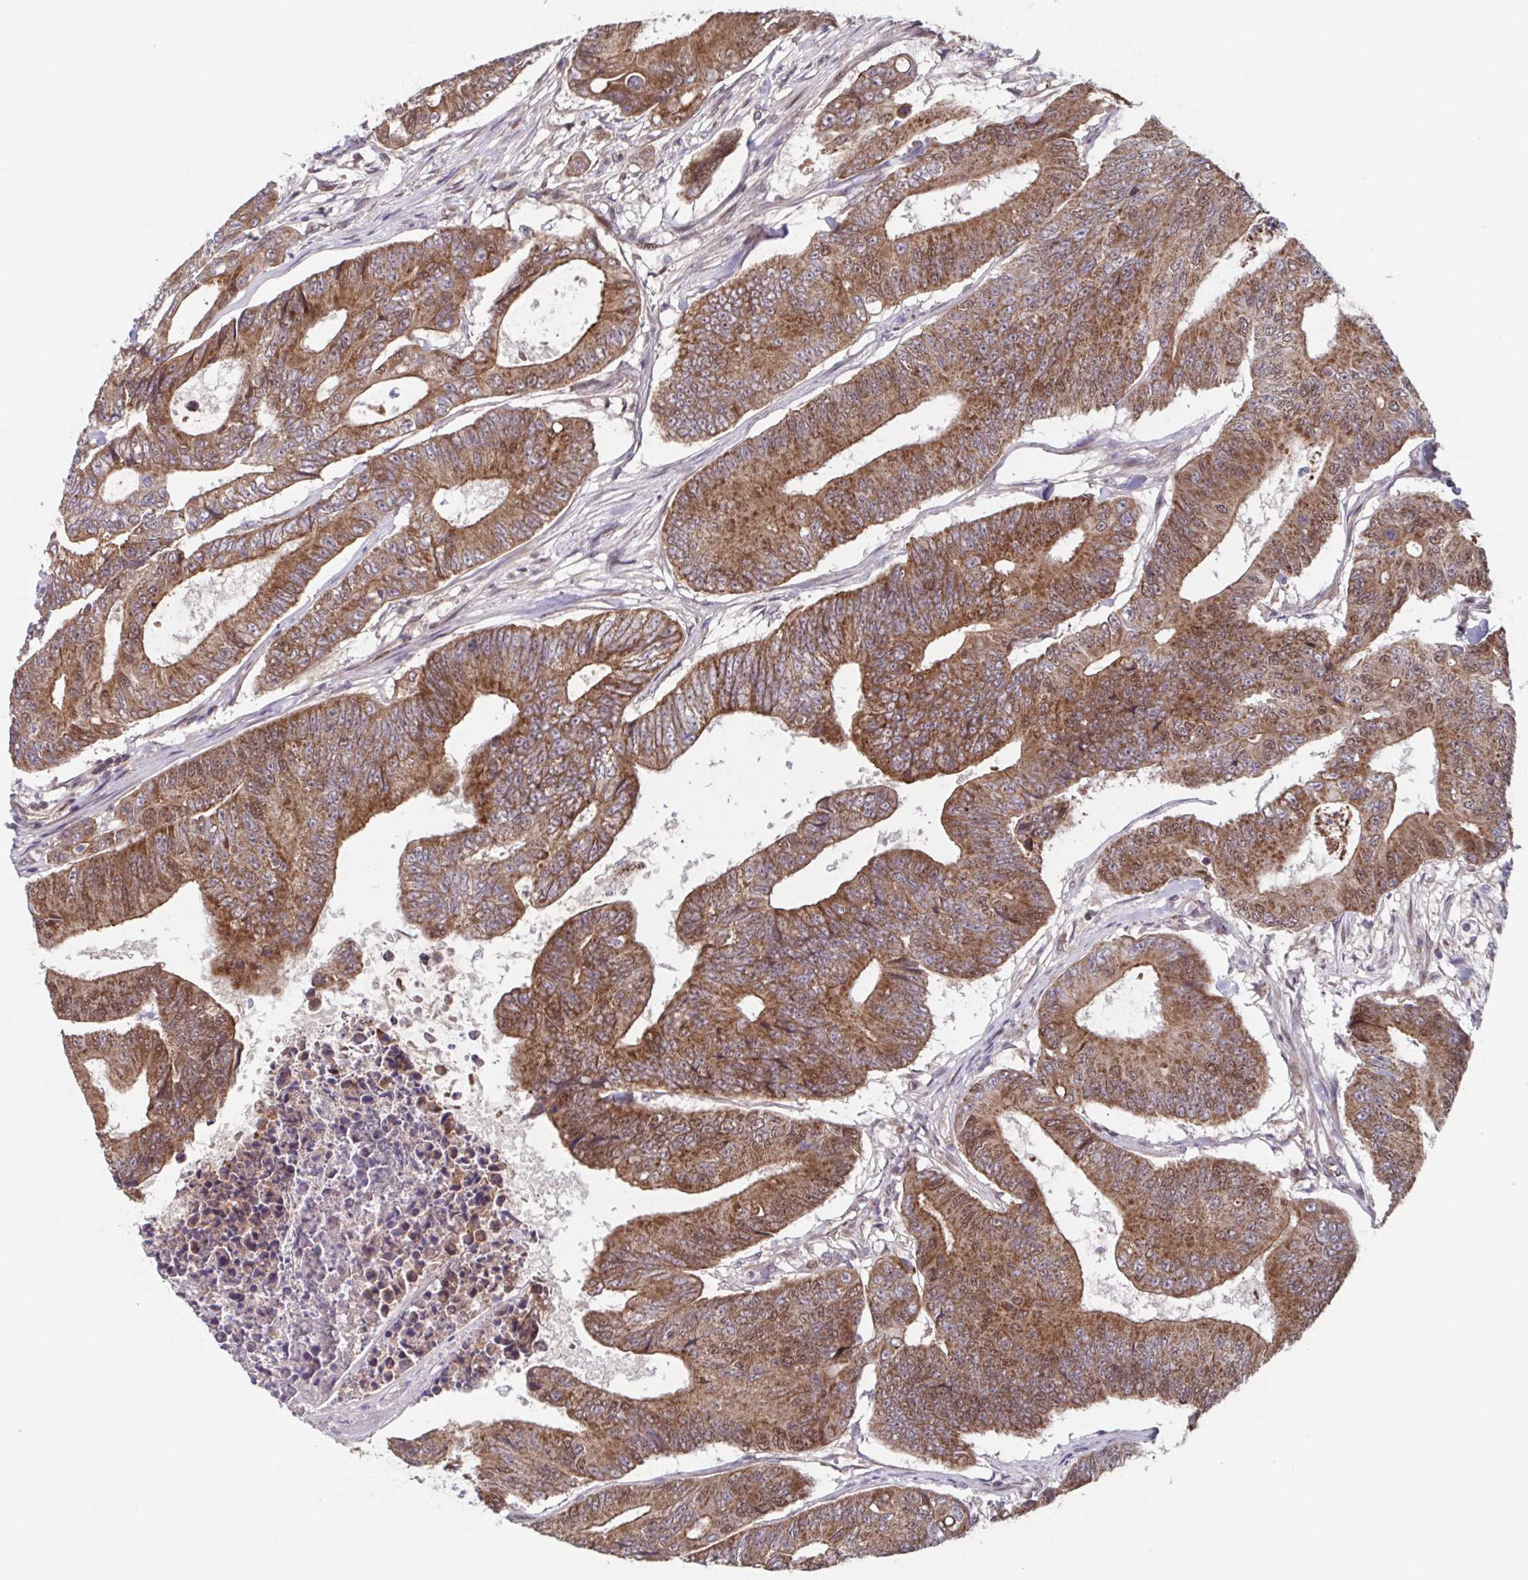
{"staining": {"intensity": "moderate", "quantity": ">75%", "location": "cytoplasmic/membranous"}, "tissue": "colorectal cancer", "cell_type": "Tumor cells", "image_type": "cancer", "snomed": [{"axis": "morphology", "description": "Adenocarcinoma, NOS"}, {"axis": "topography", "description": "Colon"}], "caption": "This photomicrograph demonstrates immunohistochemistry staining of human colorectal cancer, with medium moderate cytoplasmic/membranous expression in approximately >75% of tumor cells.", "gene": "TTC19", "patient": {"sex": "female", "age": 48}}